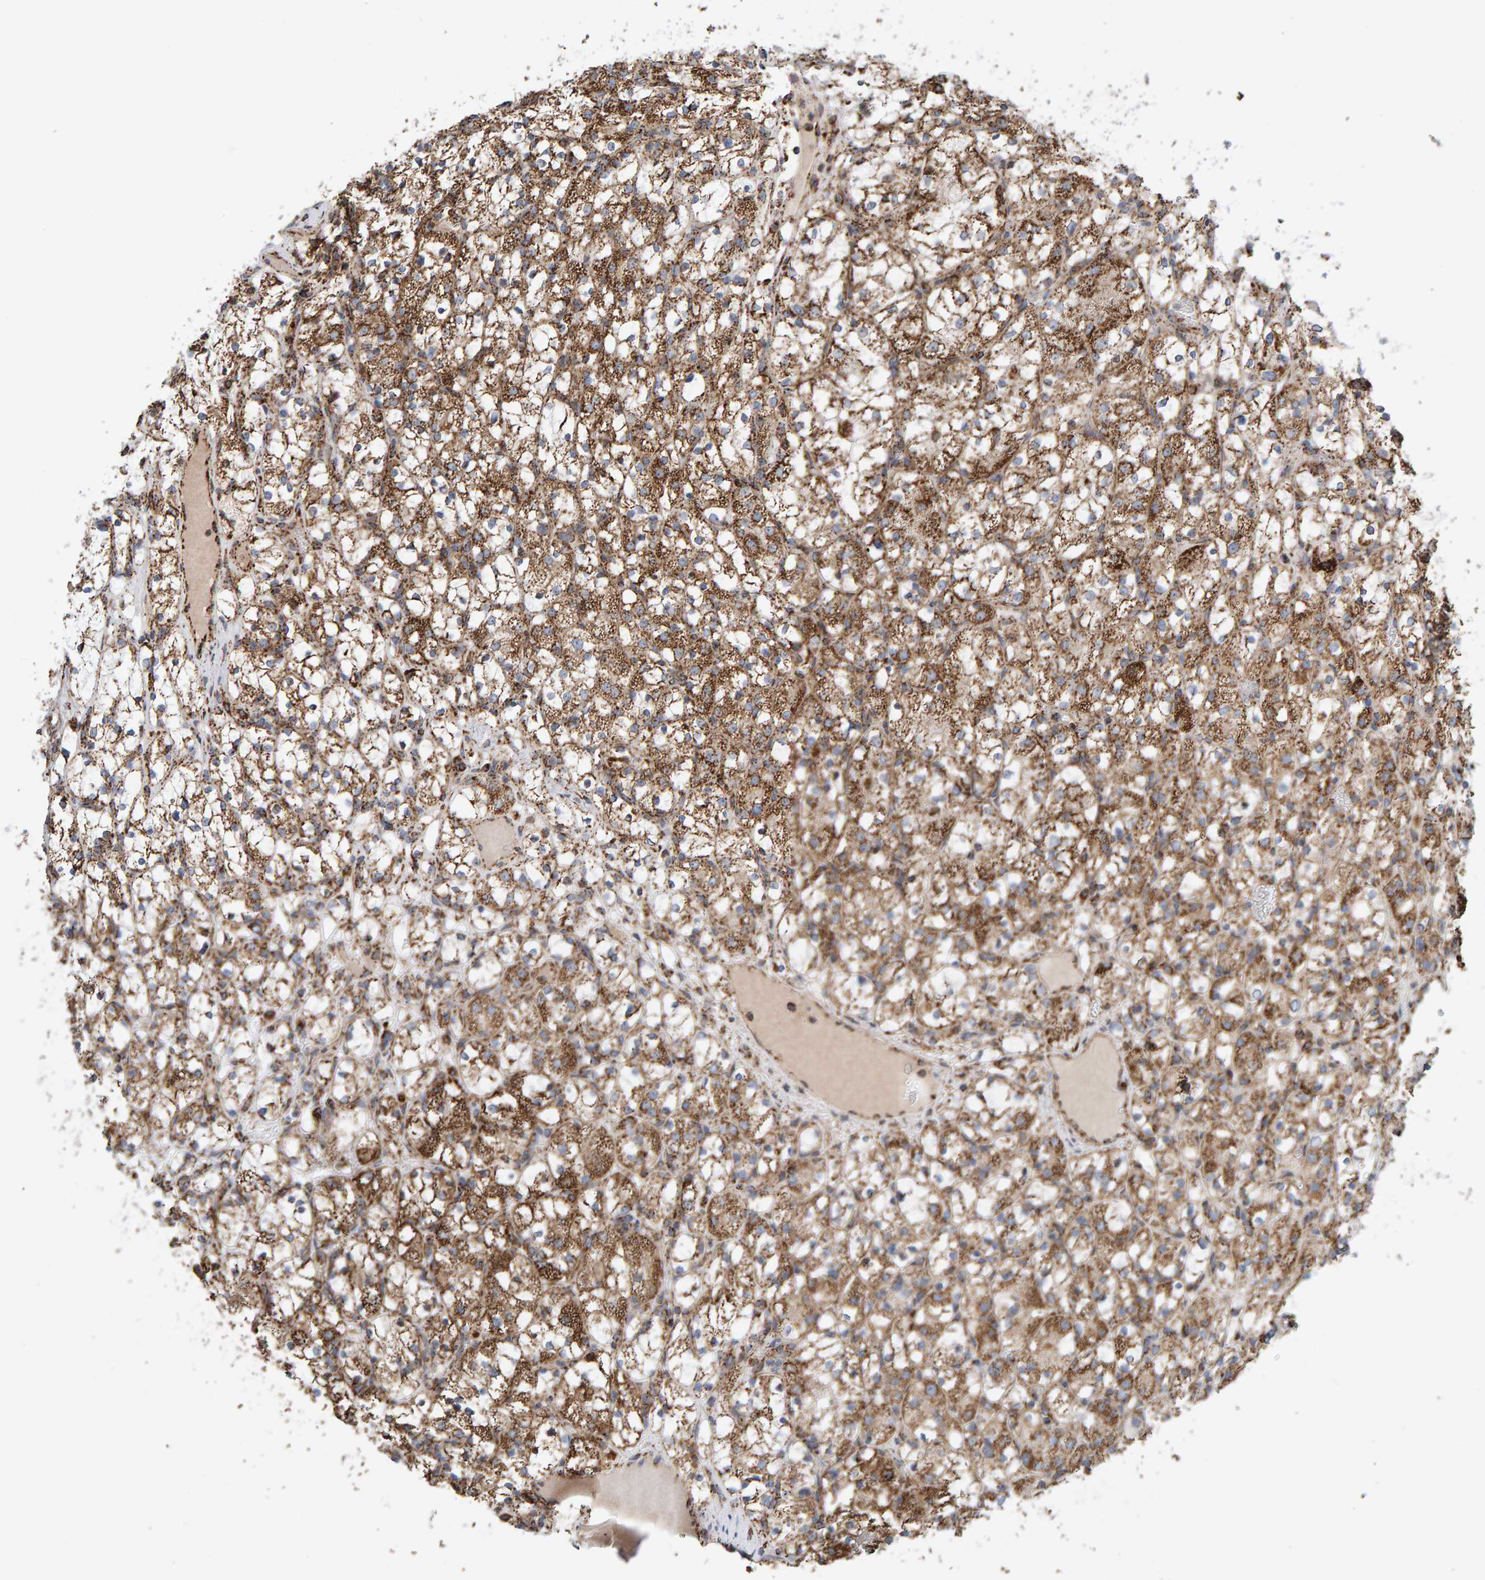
{"staining": {"intensity": "moderate", "quantity": ">75%", "location": "cytoplasmic/membranous"}, "tissue": "renal cancer", "cell_type": "Tumor cells", "image_type": "cancer", "snomed": [{"axis": "morphology", "description": "Adenocarcinoma, NOS"}, {"axis": "topography", "description": "Kidney"}], "caption": "Moderate cytoplasmic/membranous expression for a protein is present in about >75% of tumor cells of renal cancer using immunohistochemistry.", "gene": "MRPL45", "patient": {"sex": "female", "age": 69}}